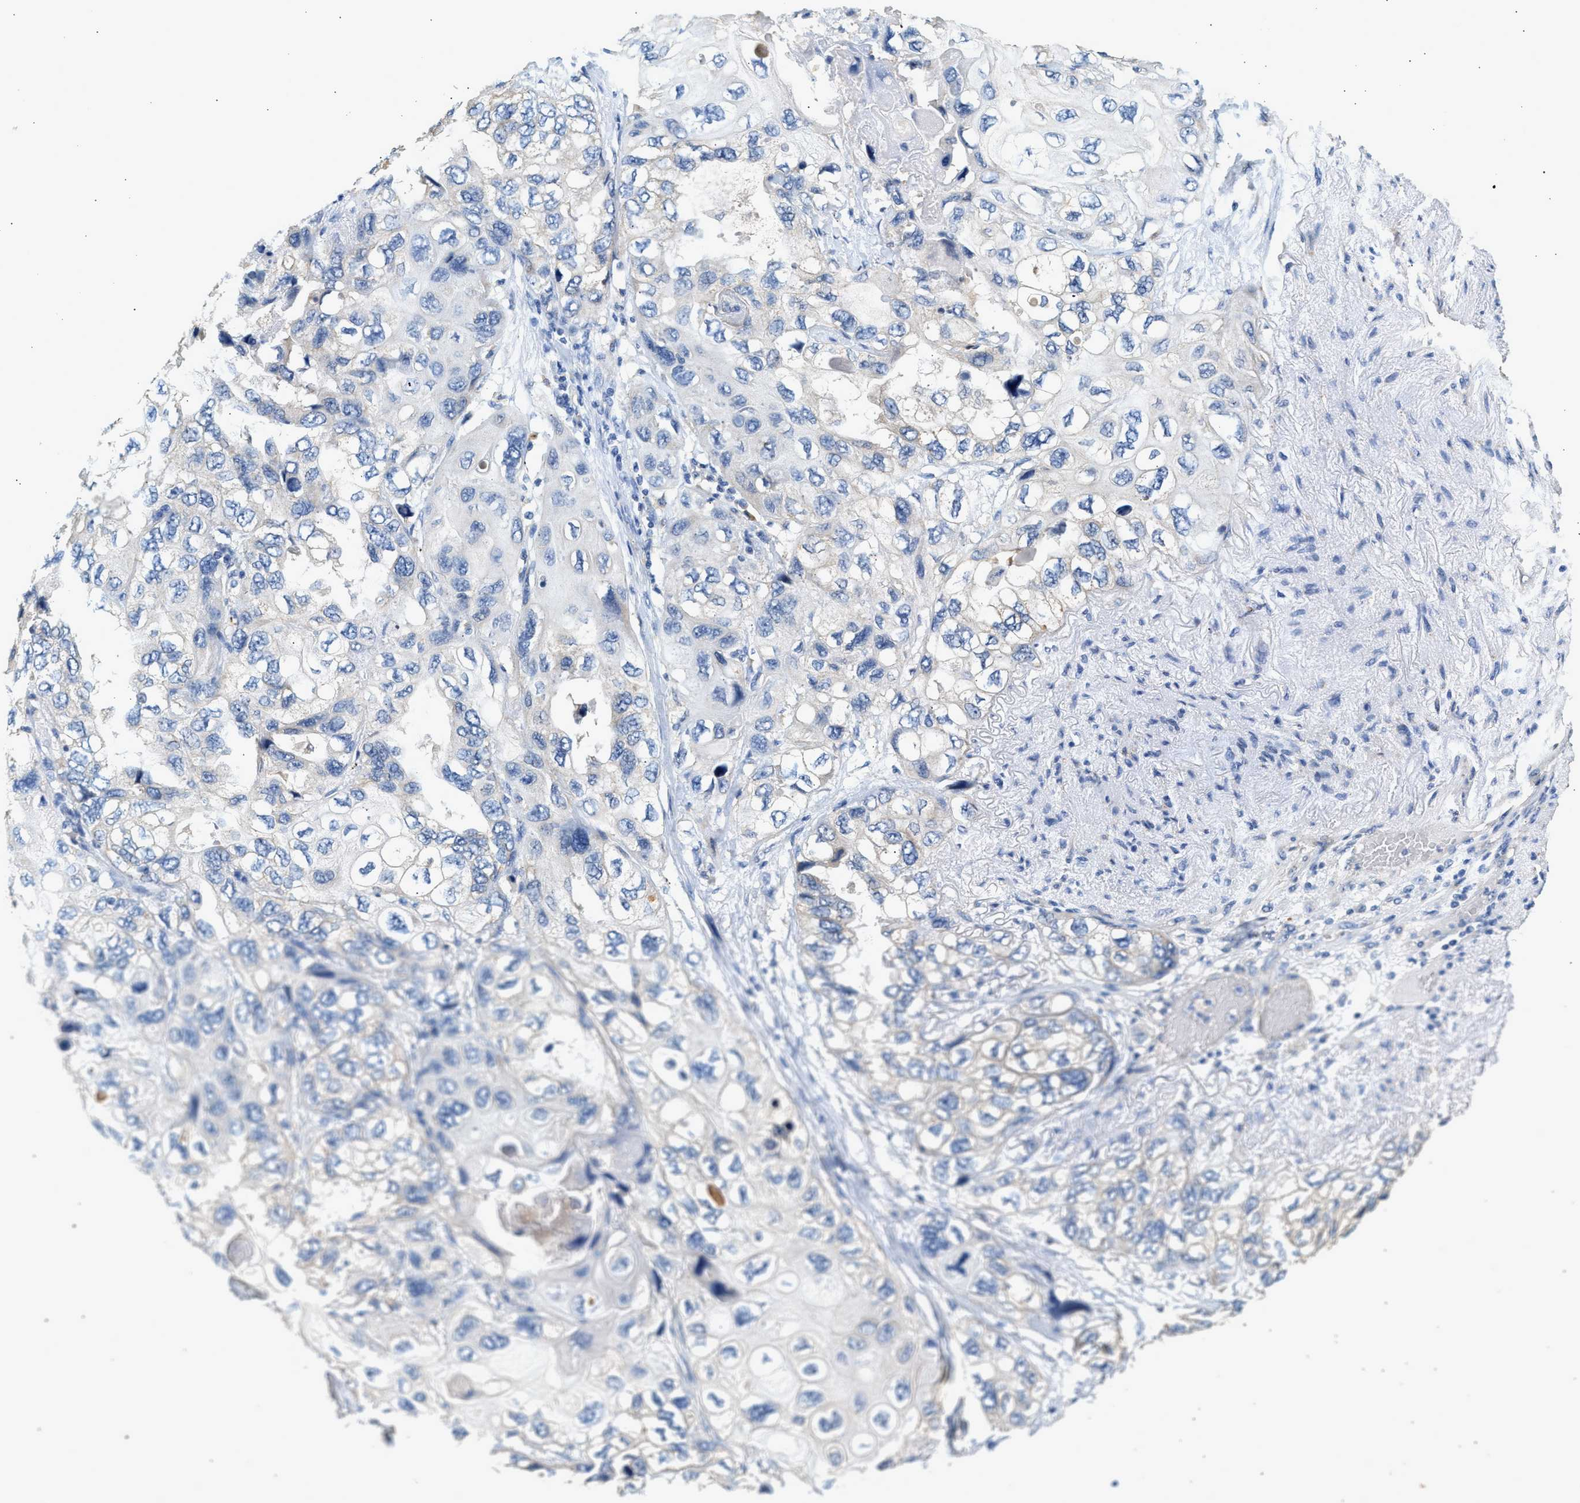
{"staining": {"intensity": "negative", "quantity": "none", "location": "none"}, "tissue": "lung cancer", "cell_type": "Tumor cells", "image_type": "cancer", "snomed": [{"axis": "morphology", "description": "Squamous cell carcinoma, NOS"}, {"axis": "topography", "description": "Lung"}], "caption": "Immunohistochemistry micrograph of neoplastic tissue: lung cancer stained with DAB reveals no significant protein expression in tumor cells. (Brightfield microscopy of DAB IHC at high magnification).", "gene": "WDR31", "patient": {"sex": "female", "age": 73}}